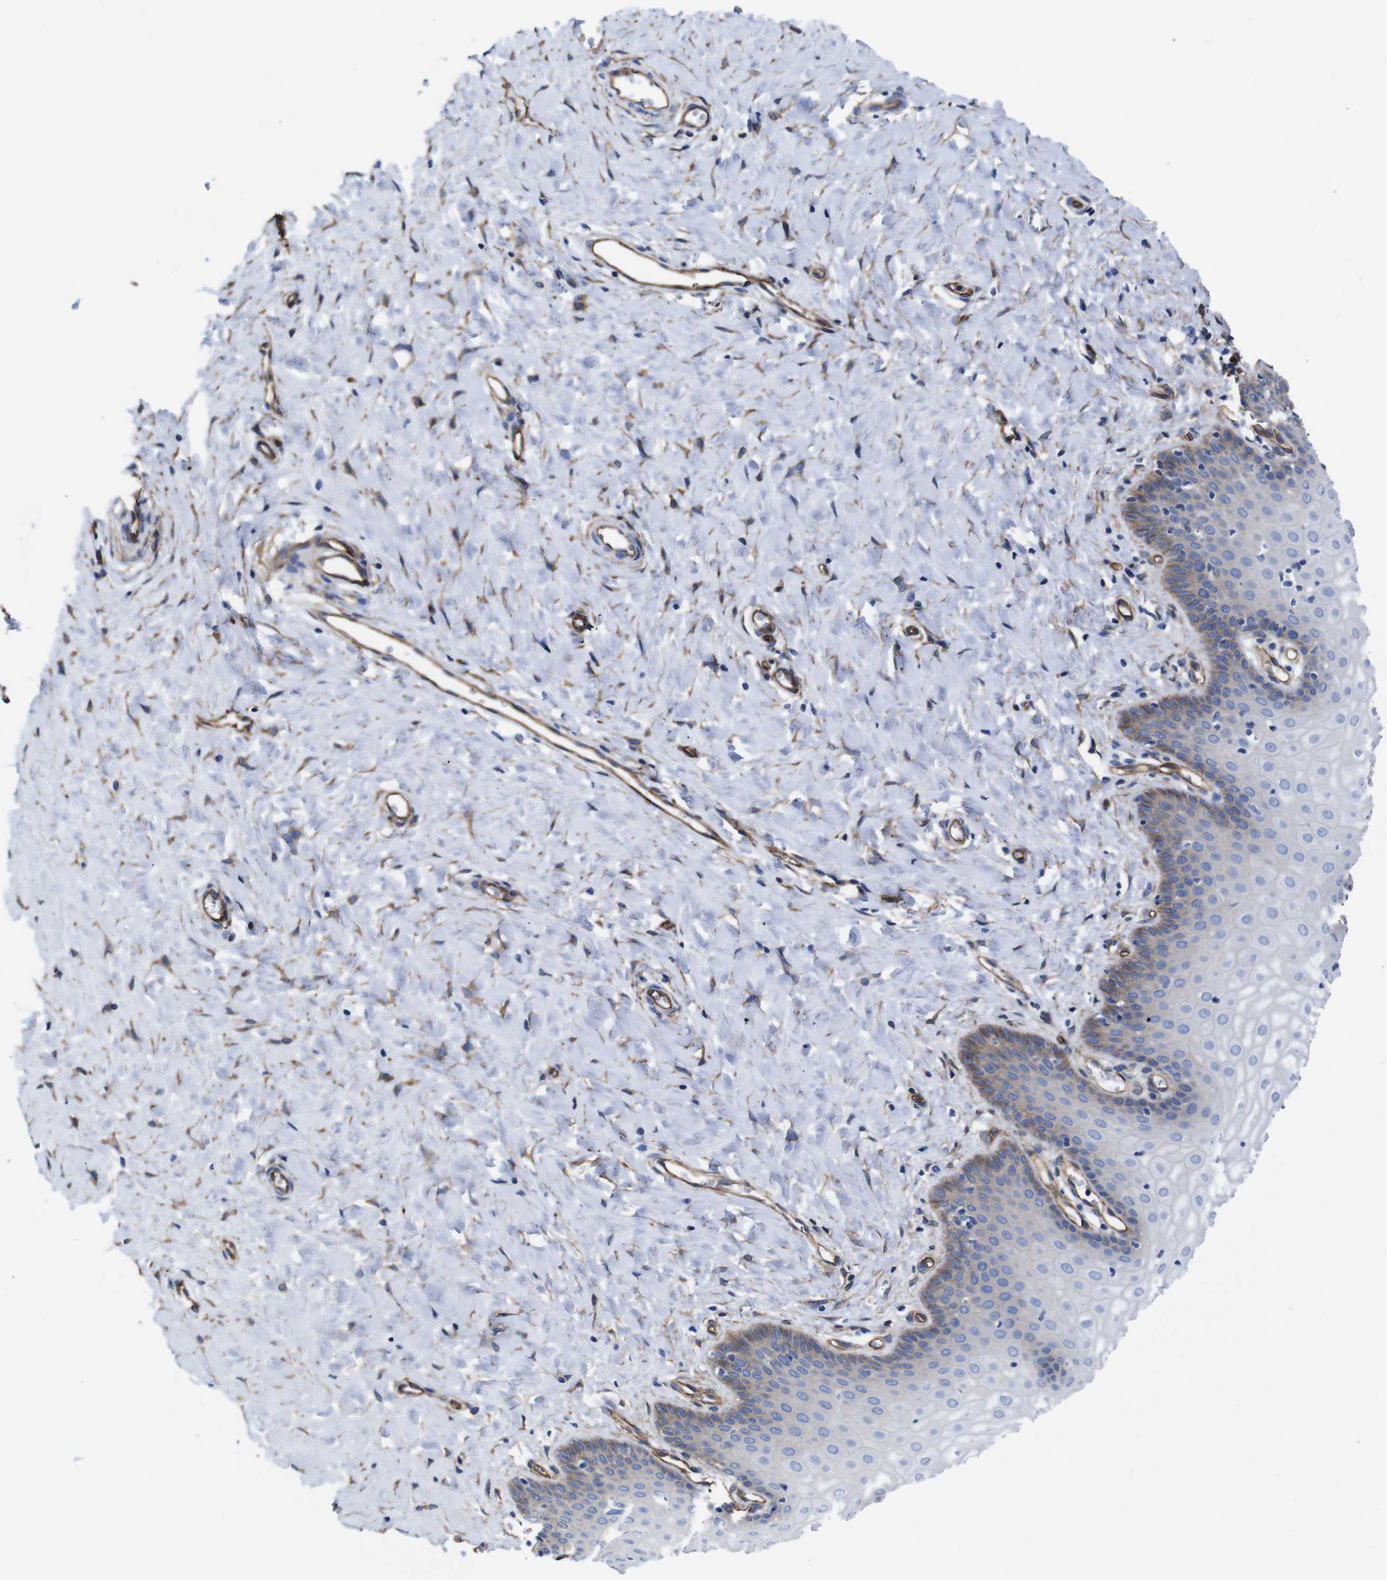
{"staining": {"intensity": "moderate", "quantity": ">75%", "location": "cytoplasmic/membranous"}, "tissue": "cervix", "cell_type": "Glandular cells", "image_type": "normal", "snomed": [{"axis": "morphology", "description": "Normal tissue, NOS"}, {"axis": "topography", "description": "Cervix"}], "caption": "Moderate cytoplasmic/membranous expression is present in about >75% of glandular cells in benign cervix.", "gene": "SPTBN1", "patient": {"sex": "female", "age": 55}}